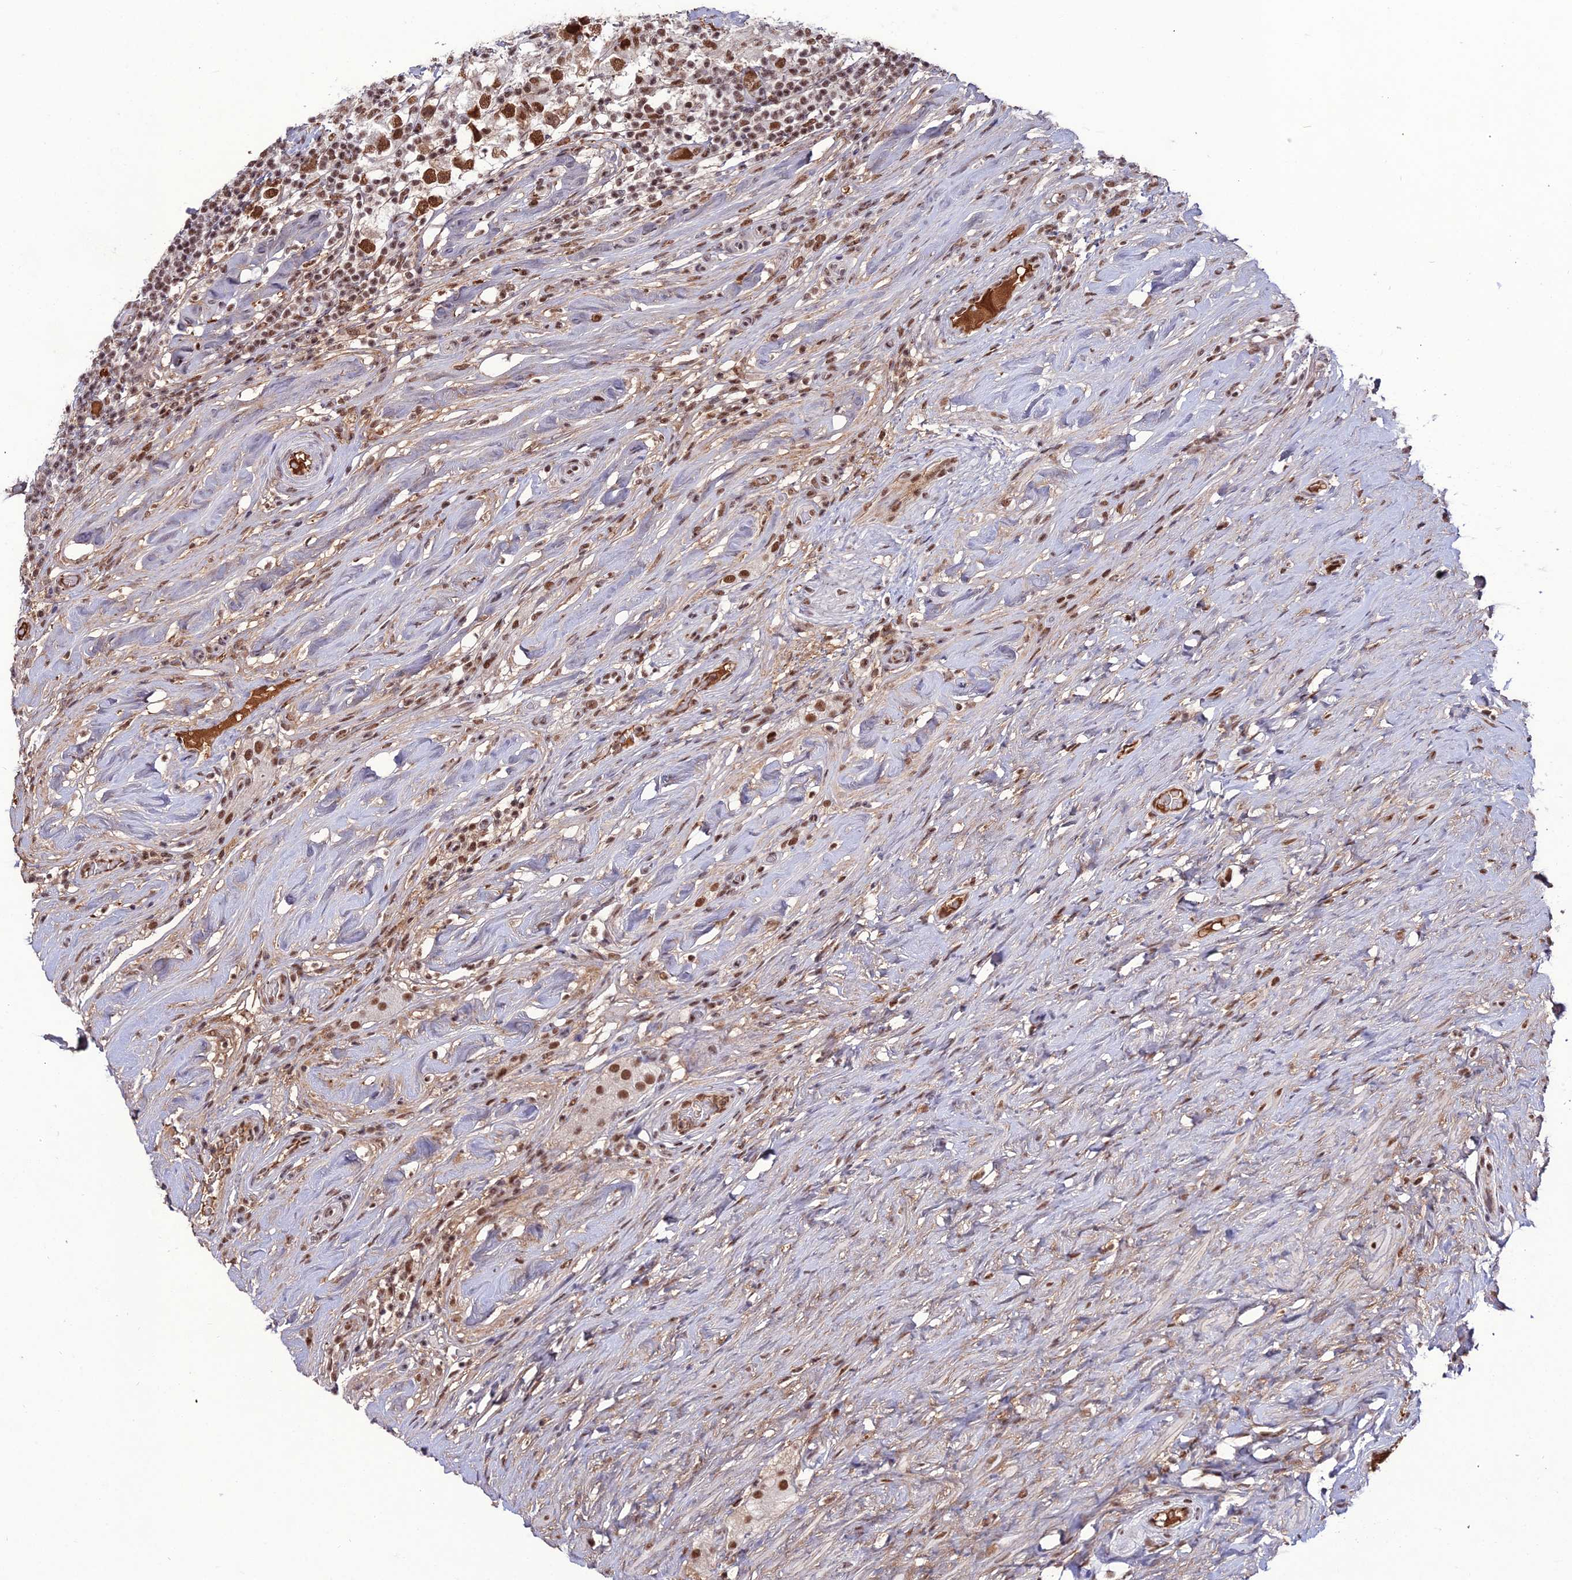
{"staining": {"intensity": "strong", "quantity": ">75%", "location": "nuclear"}, "tissue": "testis cancer", "cell_type": "Tumor cells", "image_type": "cancer", "snomed": [{"axis": "morphology", "description": "Seminoma, NOS"}, {"axis": "topography", "description": "Testis"}], "caption": "About >75% of tumor cells in testis cancer exhibit strong nuclear protein staining as visualized by brown immunohistochemical staining.", "gene": "RBM12", "patient": {"sex": "male", "age": 46}}